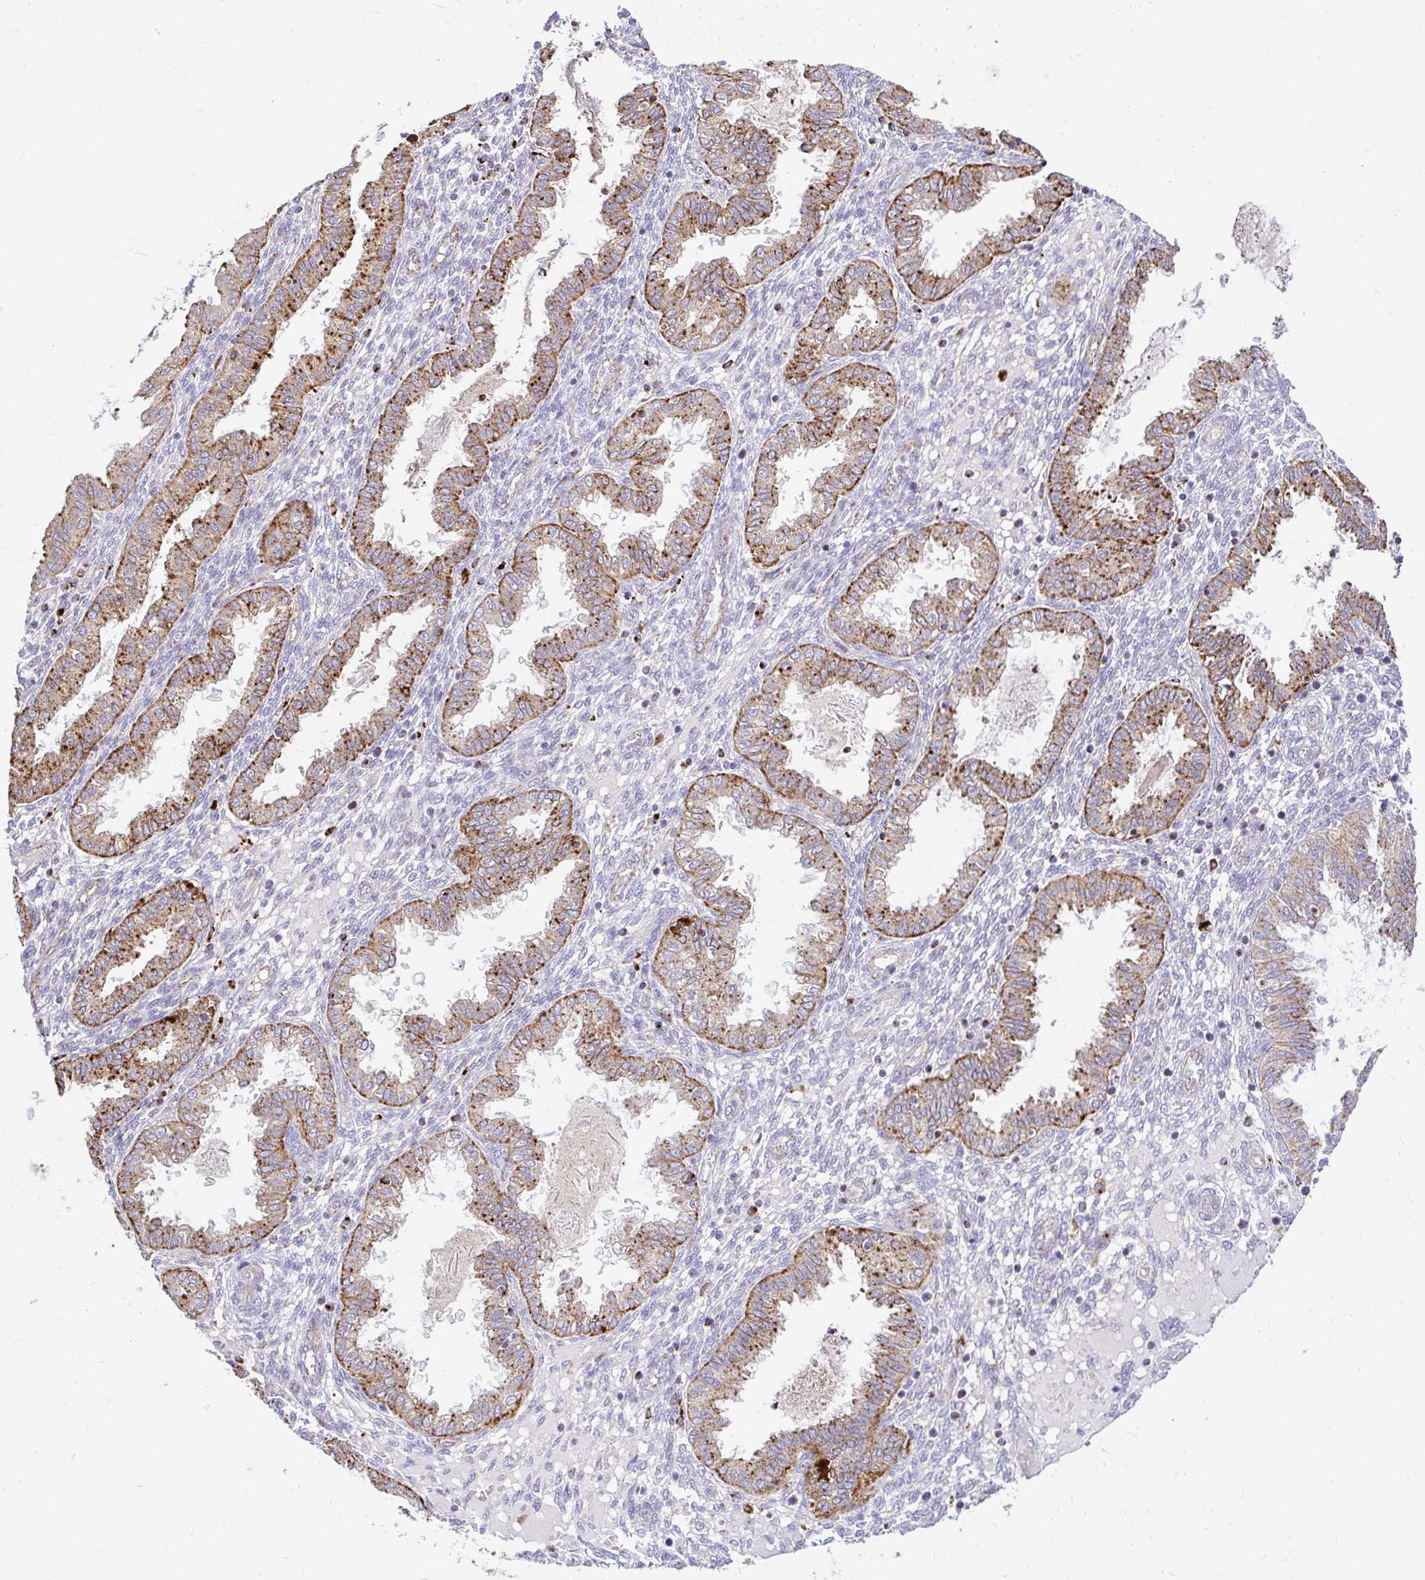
{"staining": {"intensity": "negative", "quantity": "none", "location": "none"}, "tissue": "endometrium", "cell_type": "Cells in endometrial stroma", "image_type": "normal", "snomed": [{"axis": "morphology", "description": "Normal tissue, NOS"}, {"axis": "topography", "description": "Endometrium"}], "caption": "Immunohistochemistry (IHC) of benign human endometrium exhibits no expression in cells in endometrial stroma.", "gene": "FUCA1", "patient": {"sex": "female", "age": 33}}